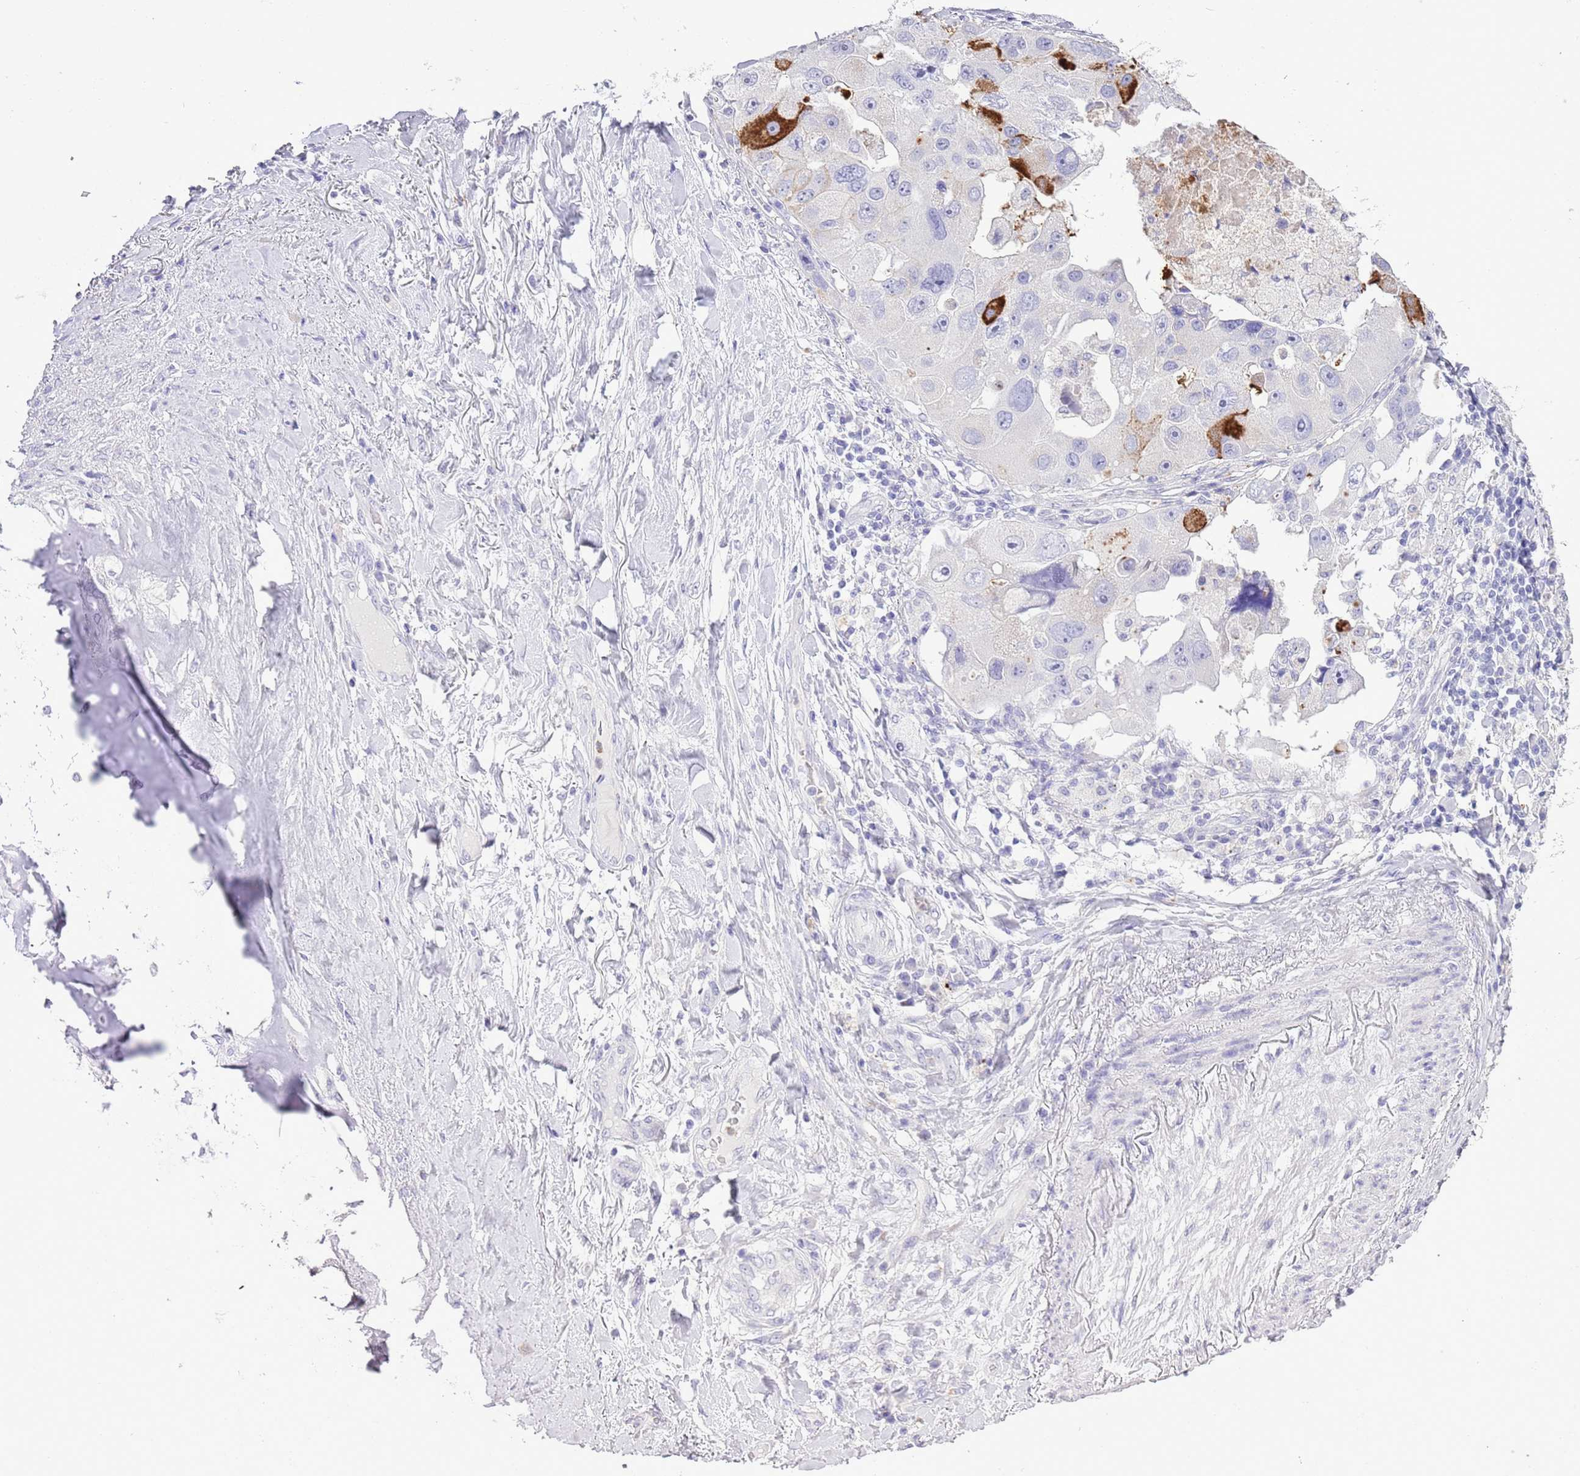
{"staining": {"intensity": "strong", "quantity": "<25%", "location": "cytoplasmic/membranous"}, "tissue": "lung cancer", "cell_type": "Tumor cells", "image_type": "cancer", "snomed": [{"axis": "morphology", "description": "Adenocarcinoma, NOS"}, {"axis": "topography", "description": "Lung"}], "caption": "Strong cytoplasmic/membranous protein expression is seen in approximately <25% of tumor cells in lung adenocarcinoma.", "gene": "OR2Z1", "patient": {"sex": "female", "age": 54}}